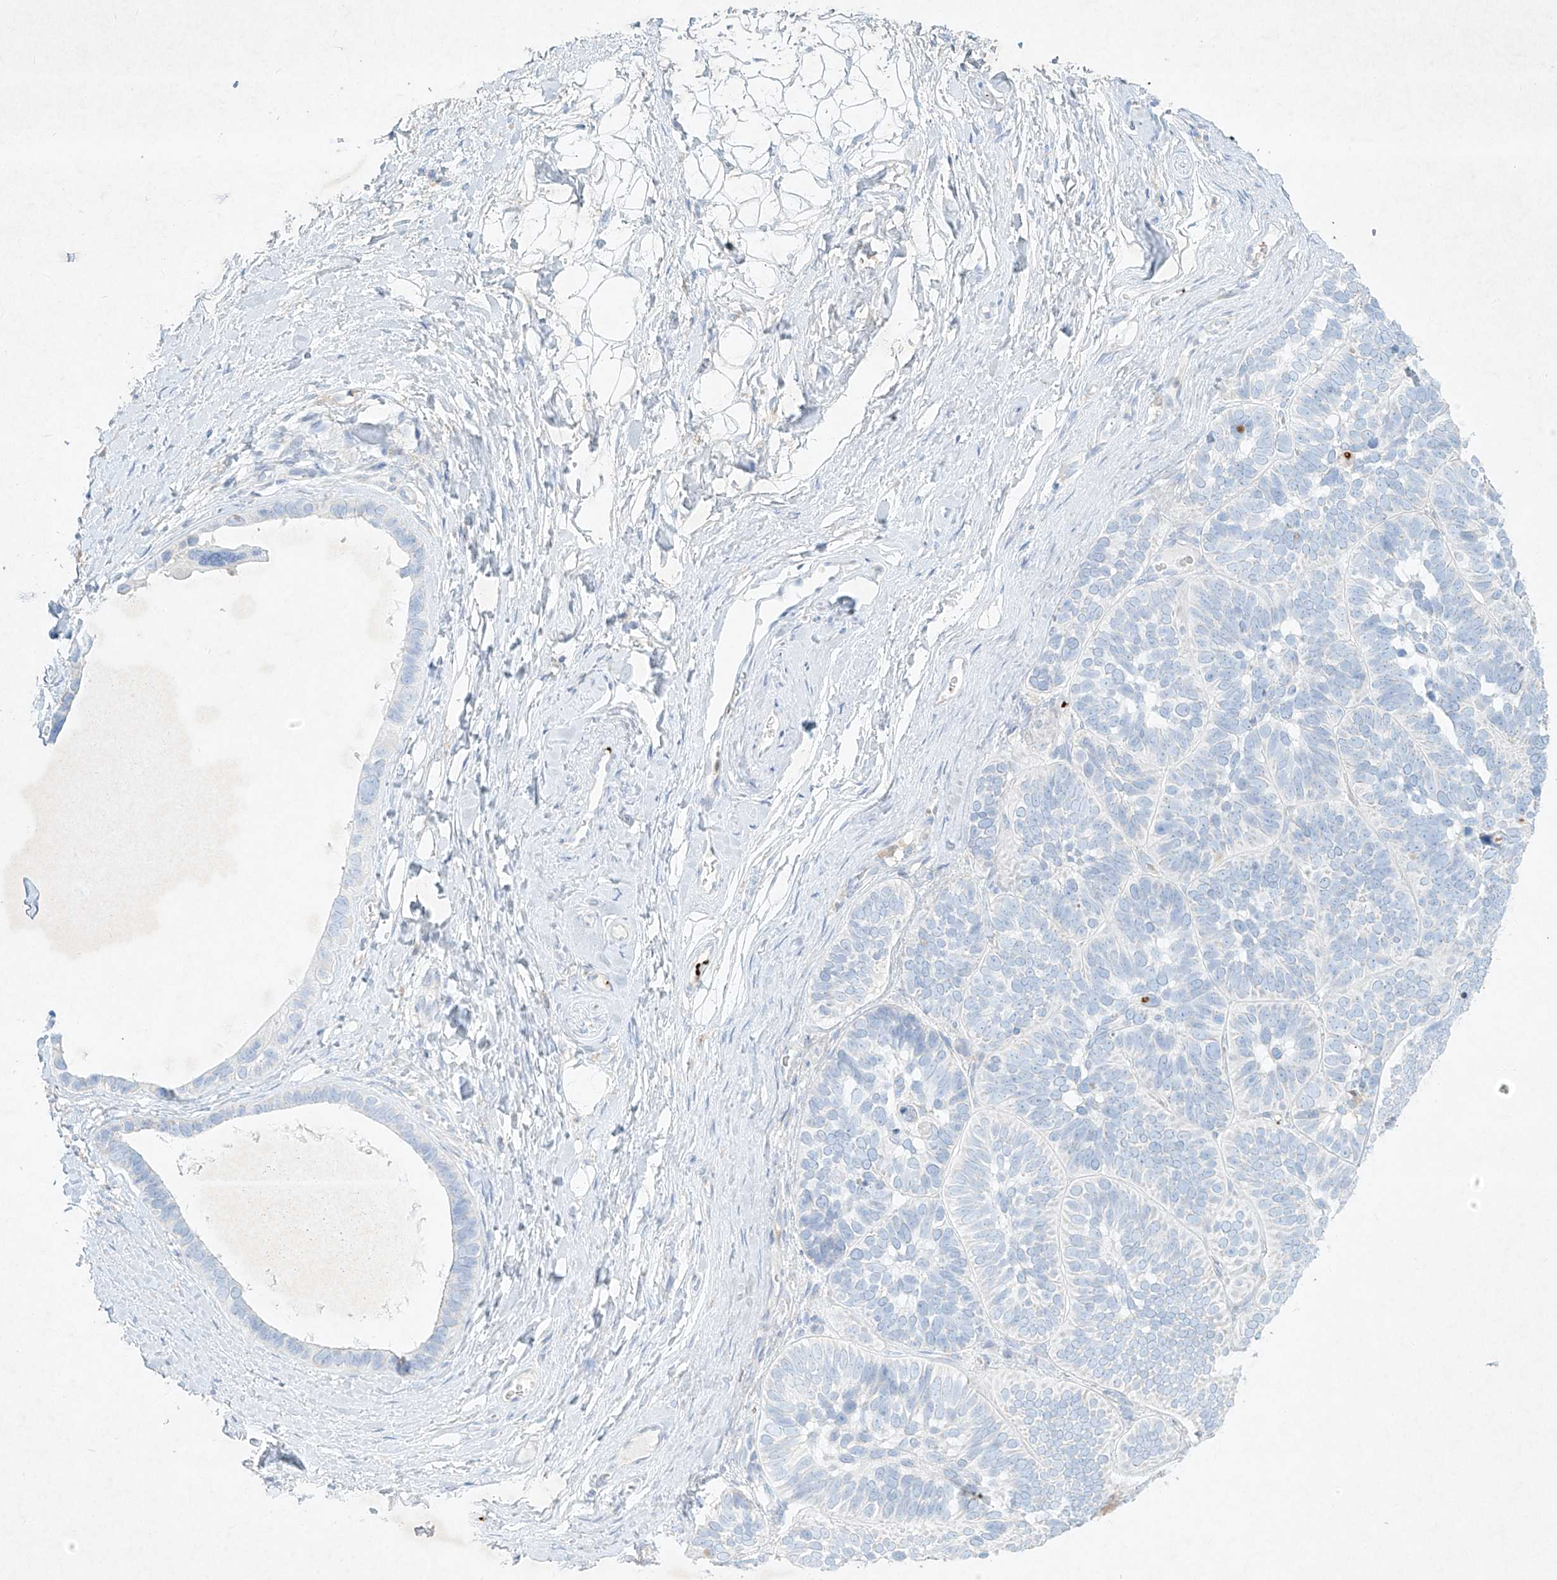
{"staining": {"intensity": "negative", "quantity": "none", "location": "none"}, "tissue": "skin cancer", "cell_type": "Tumor cells", "image_type": "cancer", "snomed": [{"axis": "morphology", "description": "Basal cell carcinoma"}, {"axis": "topography", "description": "Skin"}], "caption": "DAB (3,3'-diaminobenzidine) immunohistochemical staining of basal cell carcinoma (skin) displays no significant positivity in tumor cells.", "gene": "PLEK", "patient": {"sex": "male", "age": 62}}